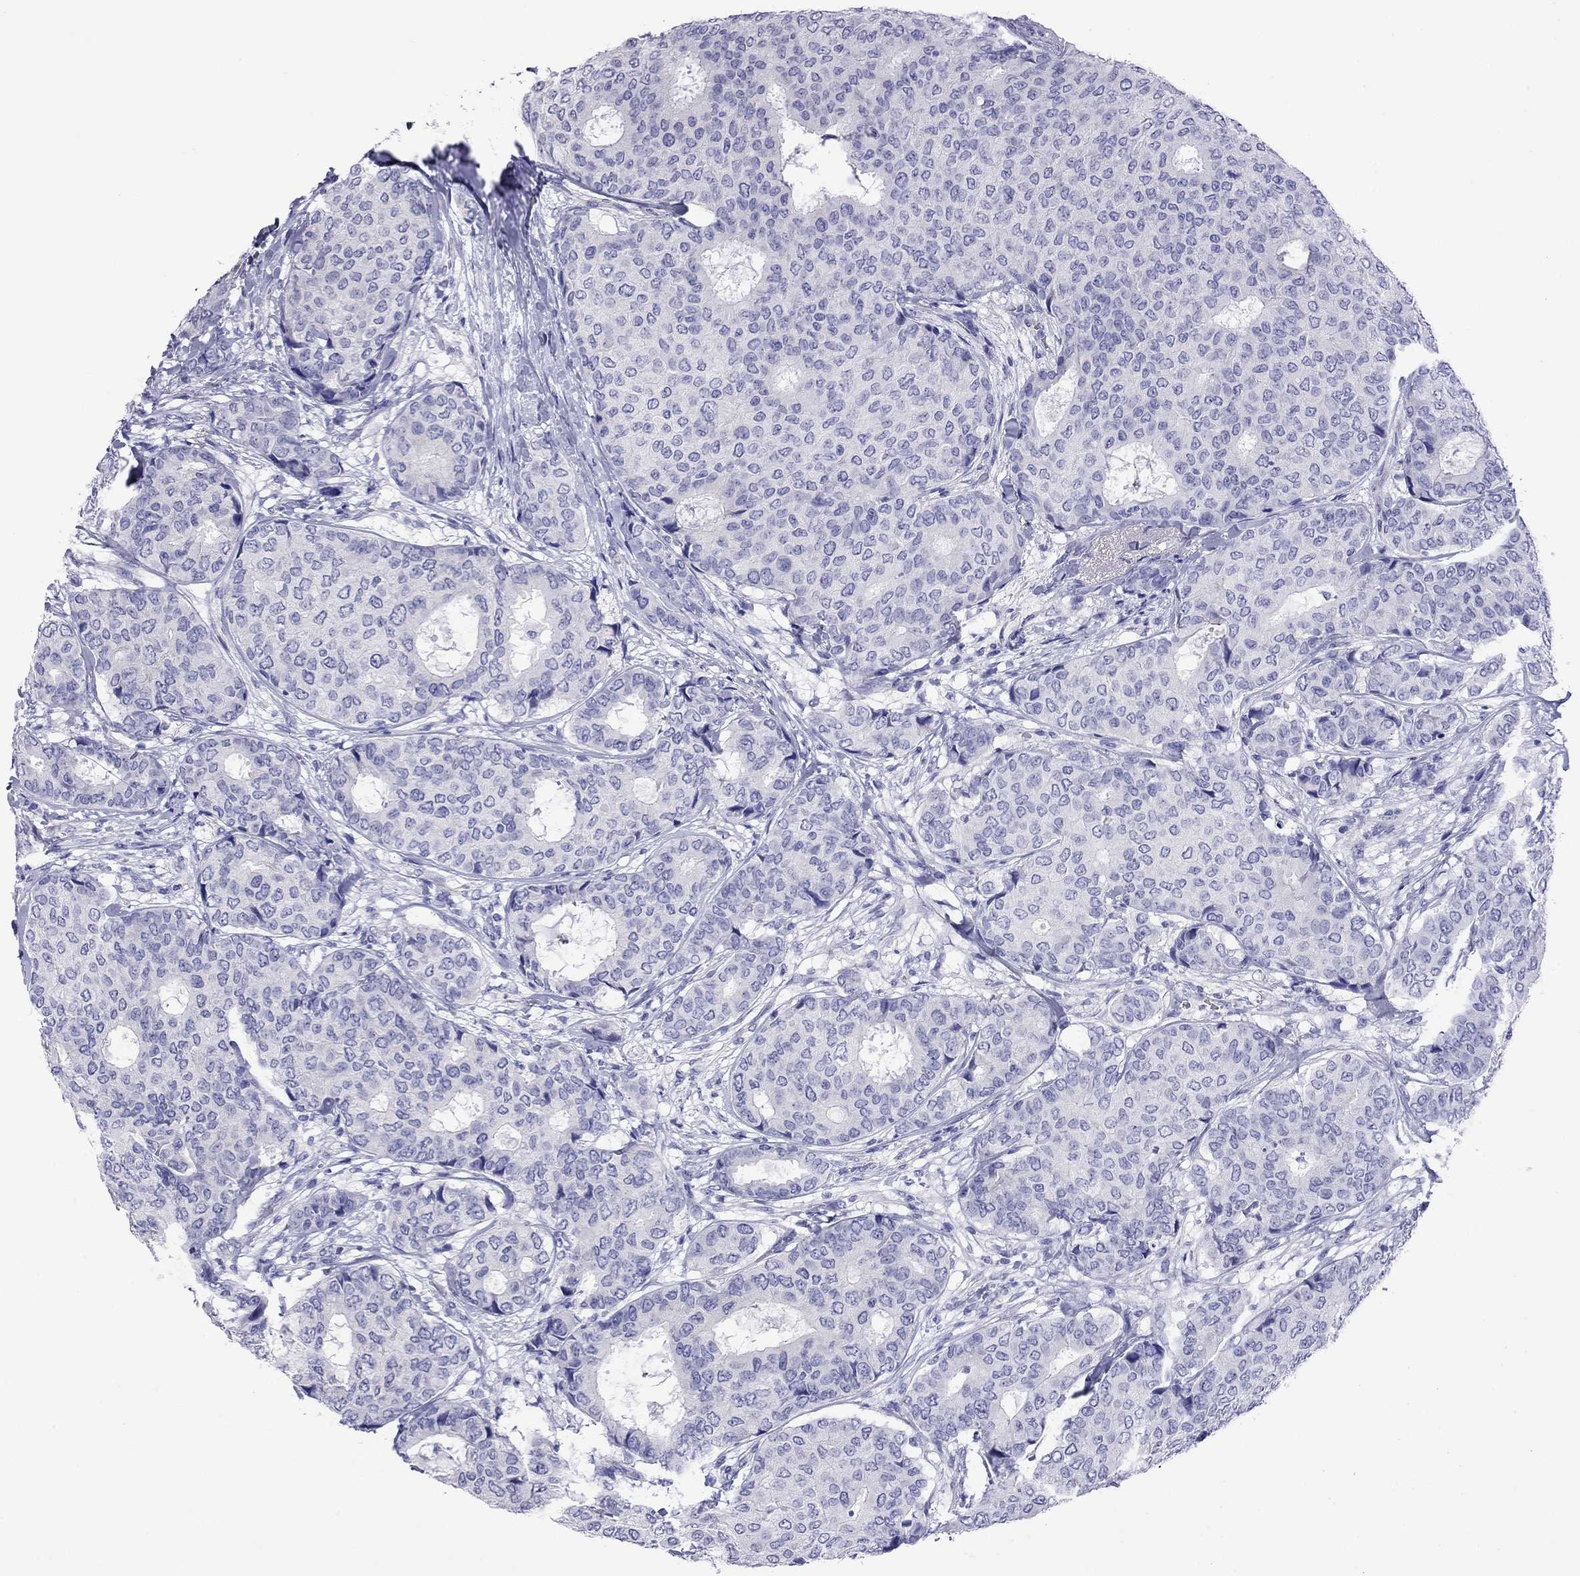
{"staining": {"intensity": "negative", "quantity": "none", "location": "none"}, "tissue": "breast cancer", "cell_type": "Tumor cells", "image_type": "cancer", "snomed": [{"axis": "morphology", "description": "Duct carcinoma"}, {"axis": "topography", "description": "Breast"}], "caption": "An immunohistochemistry (IHC) image of invasive ductal carcinoma (breast) is shown. There is no staining in tumor cells of invasive ductal carcinoma (breast). Nuclei are stained in blue.", "gene": "KIAA2012", "patient": {"sex": "female", "age": 75}}